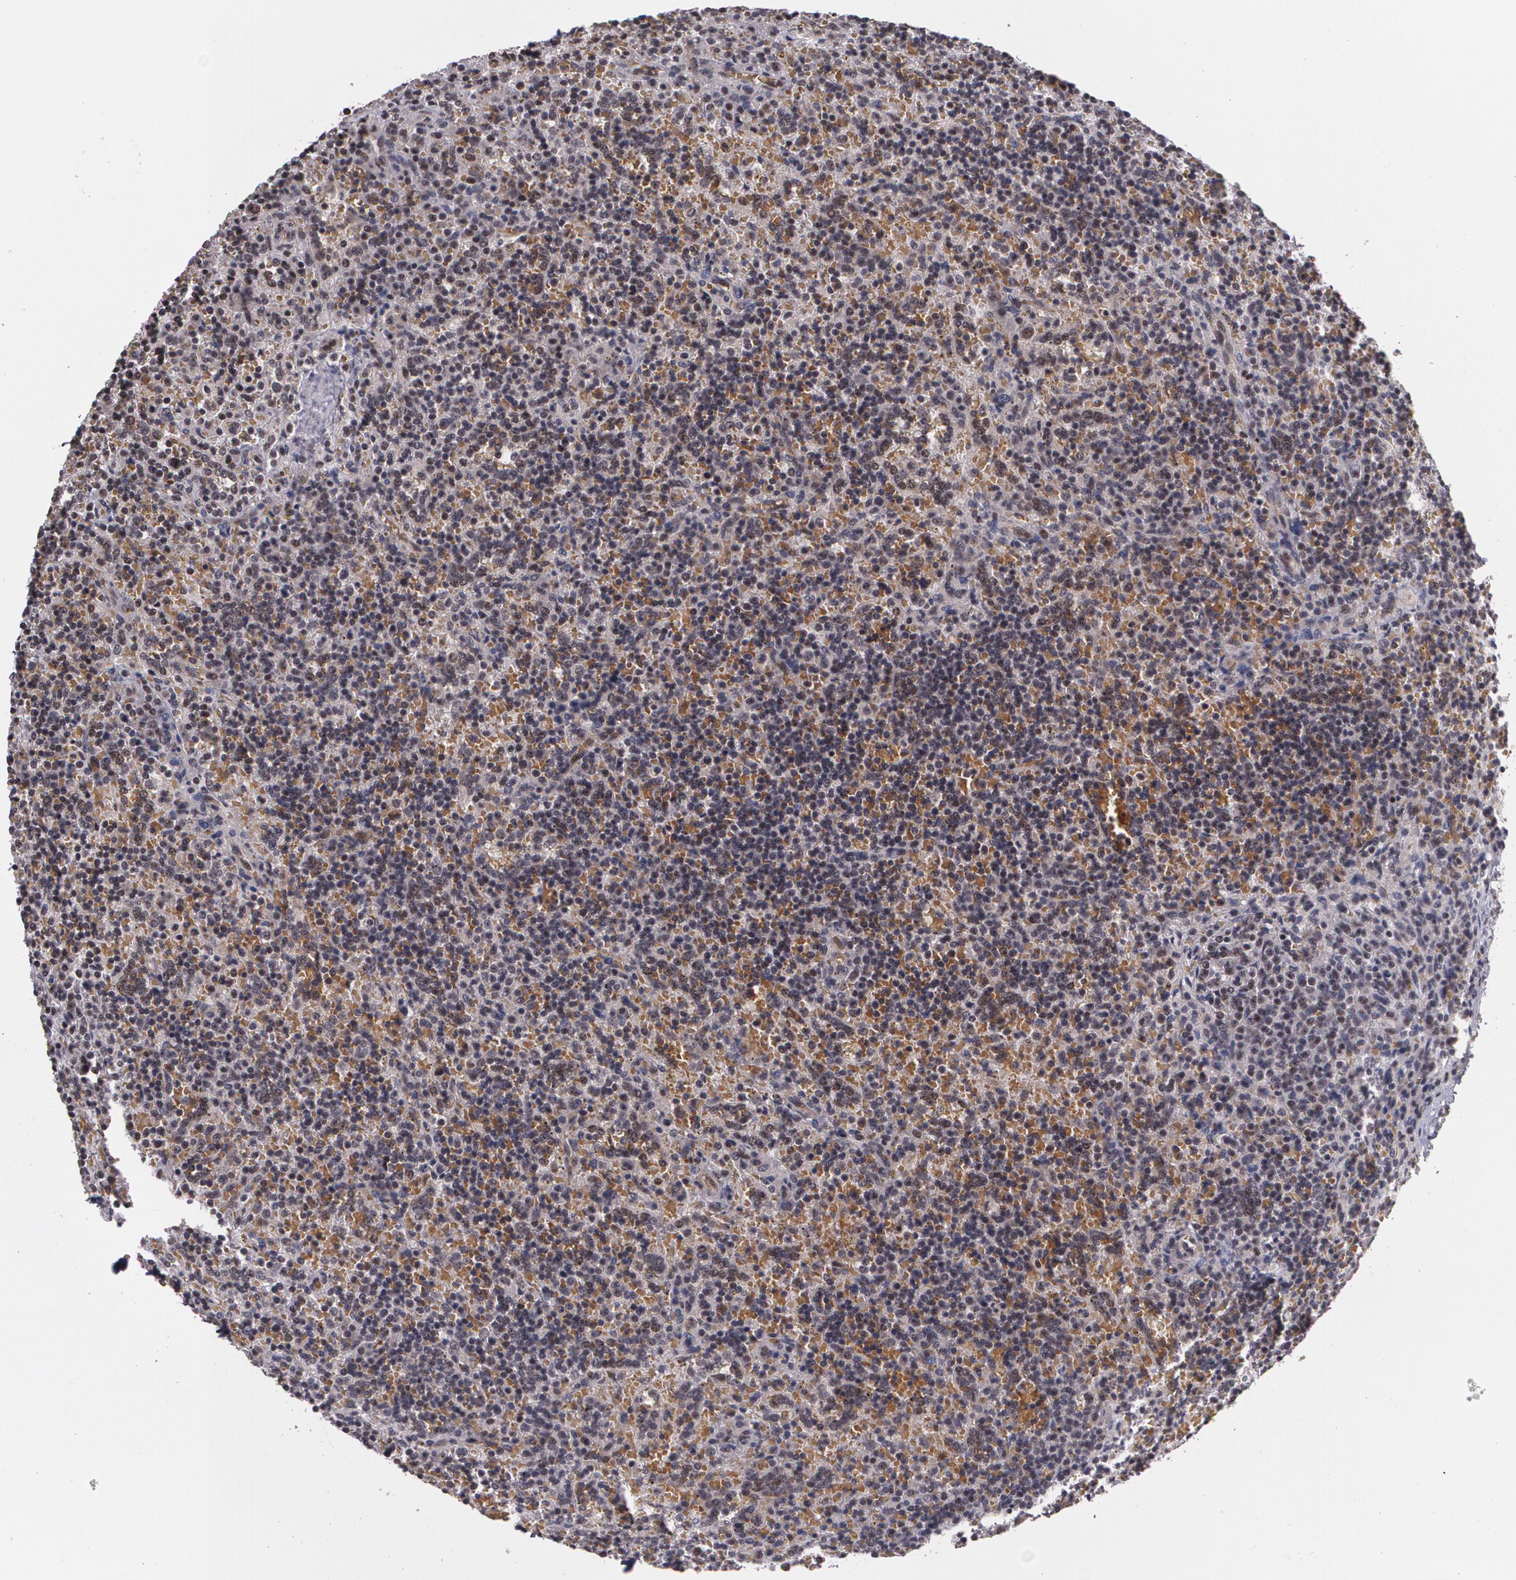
{"staining": {"intensity": "weak", "quantity": ">75%", "location": "cytoplasmic/membranous"}, "tissue": "lymphoma", "cell_type": "Tumor cells", "image_type": "cancer", "snomed": [{"axis": "morphology", "description": "Malignant lymphoma, non-Hodgkin's type, Low grade"}, {"axis": "topography", "description": "Spleen"}], "caption": "Low-grade malignant lymphoma, non-Hodgkin's type stained with DAB IHC shows low levels of weak cytoplasmic/membranous expression in about >75% of tumor cells. Using DAB (brown) and hematoxylin (blue) stains, captured at high magnification using brightfield microscopy.", "gene": "C6orf15", "patient": {"sex": "male", "age": 67}}